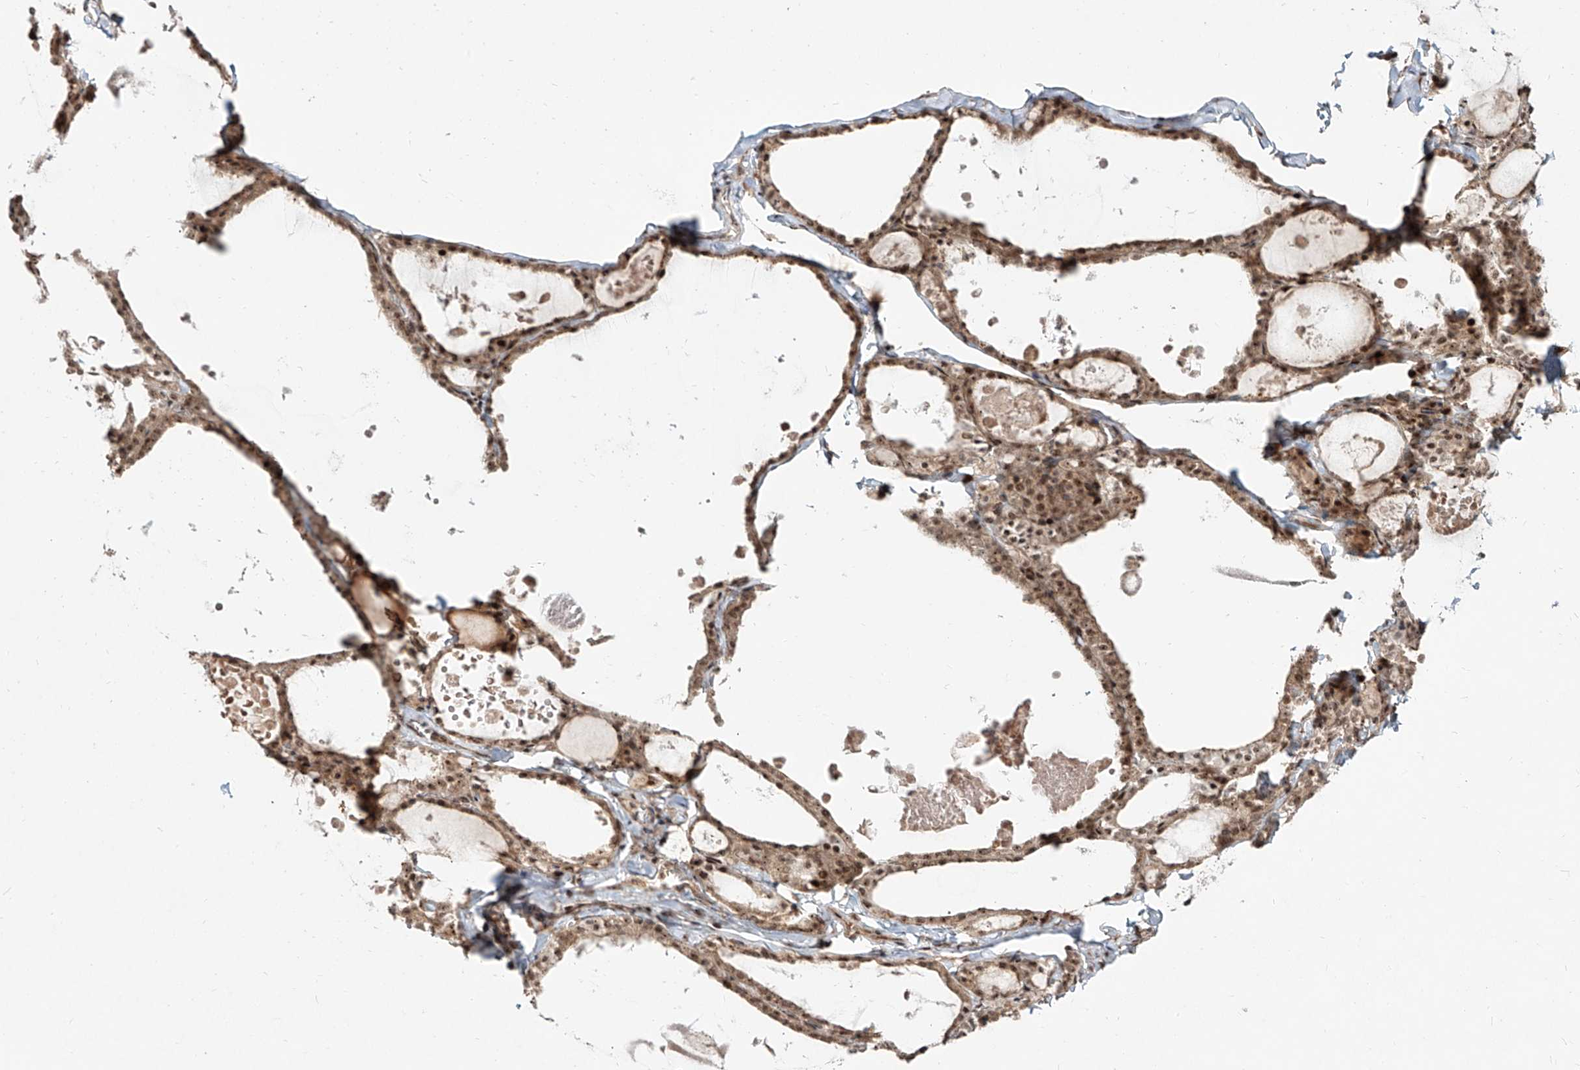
{"staining": {"intensity": "moderate", "quantity": ">75%", "location": "cytoplasmic/membranous,nuclear"}, "tissue": "thyroid gland", "cell_type": "Glandular cells", "image_type": "normal", "snomed": [{"axis": "morphology", "description": "Normal tissue, NOS"}, {"axis": "topography", "description": "Thyroid gland"}], "caption": "Glandular cells demonstrate medium levels of moderate cytoplasmic/membranous,nuclear expression in approximately >75% of cells in benign human thyroid gland. (Stains: DAB (3,3'-diaminobenzidine) in brown, nuclei in blue, Microscopy: brightfield microscopy at high magnification).", "gene": "ZNF710", "patient": {"sex": "male", "age": 56}}